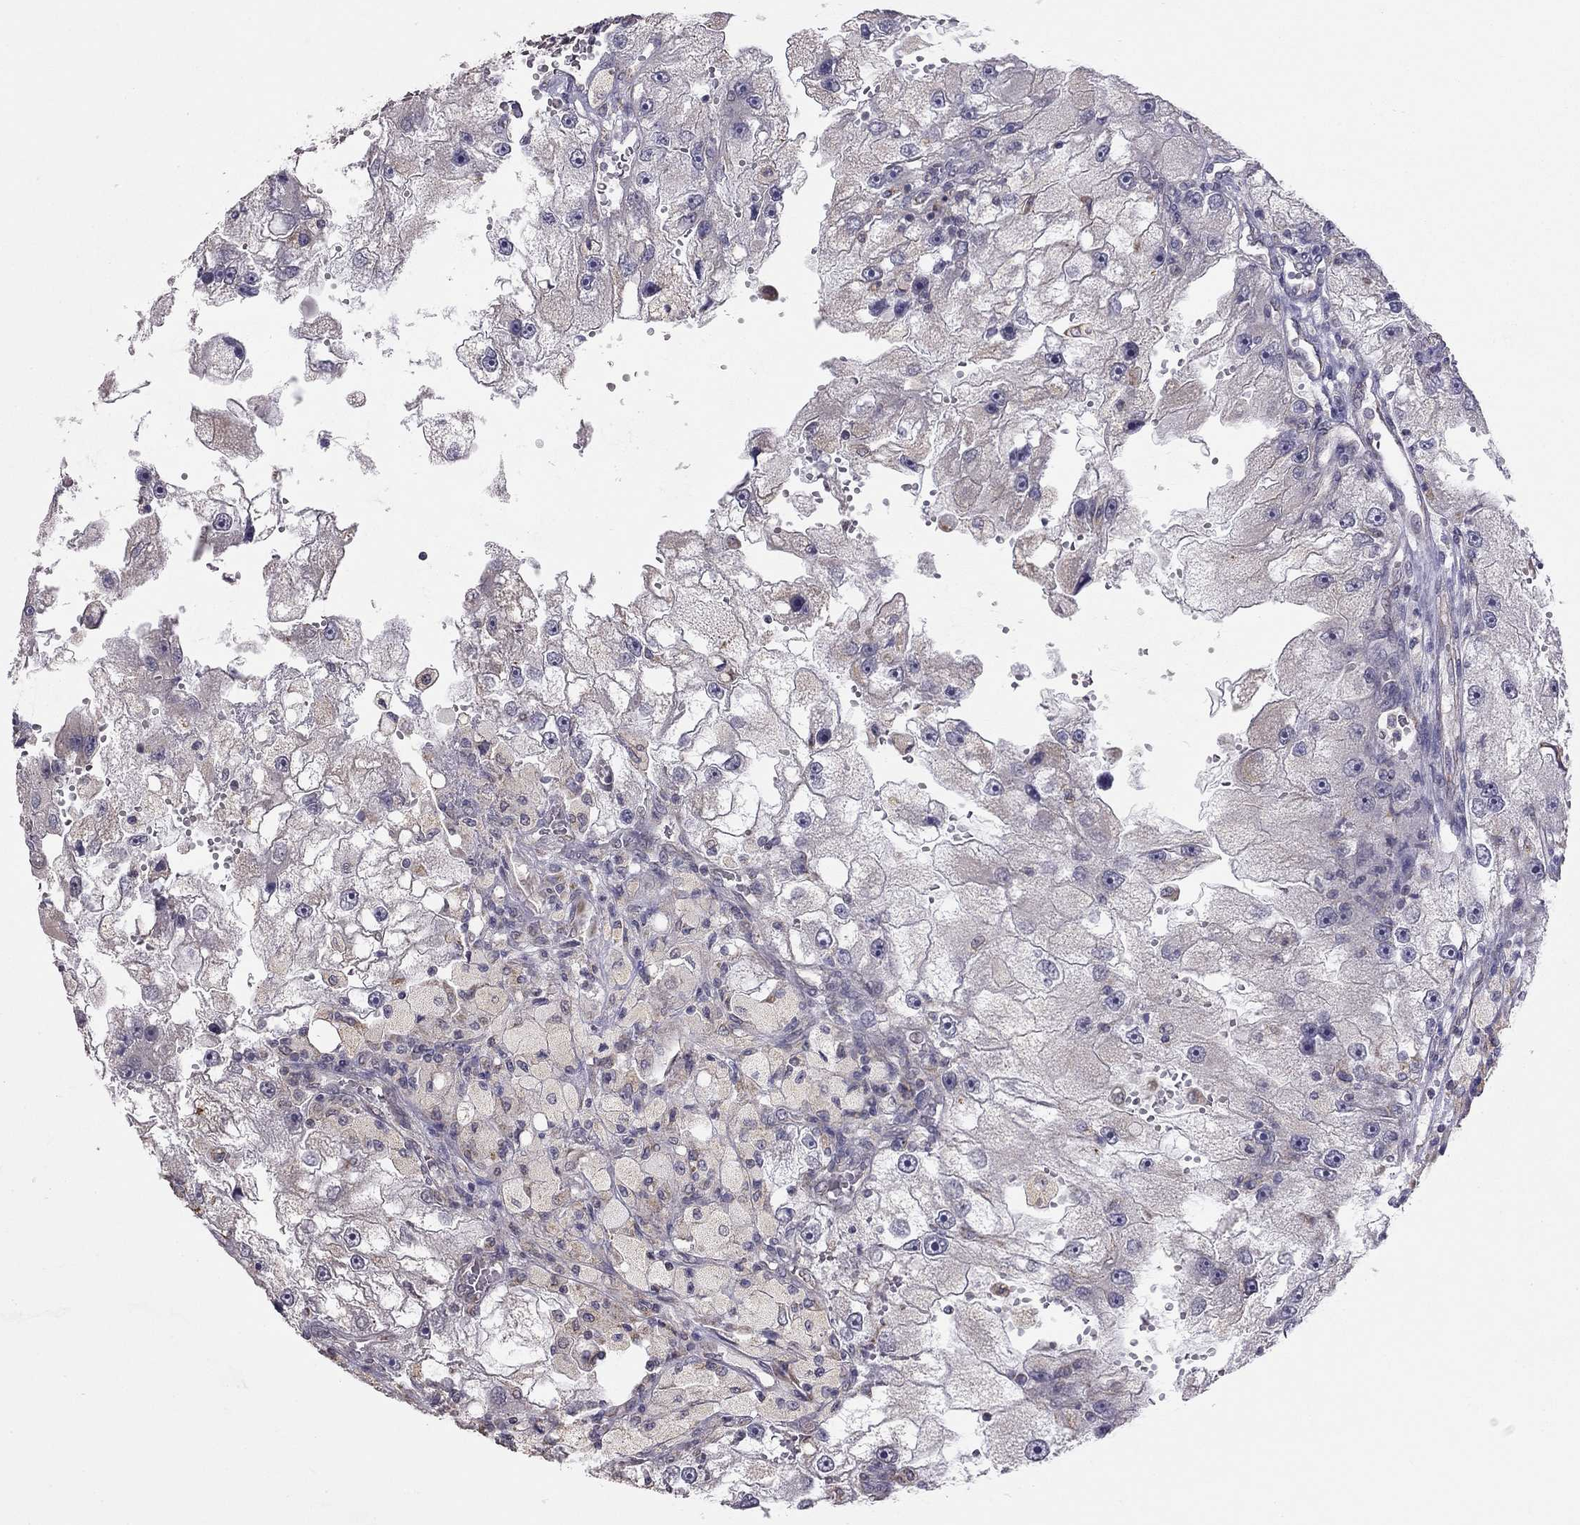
{"staining": {"intensity": "negative", "quantity": "none", "location": "none"}, "tissue": "renal cancer", "cell_type": "Tumor cells", "image_type": "cancer", "snomed": [{"axis": "morphology", "description": "Adenocarcinoma, NOS"}, {"axis": "topography", "description": "Kidney"}], "caption": "An immunohistochemistry (IHC) photomicrograph of renal cancer is shown. There is no staining in tumor cells of renal cancer.", "gene": "LRIT3", "patient": {"sex": "male", "age": 63}}